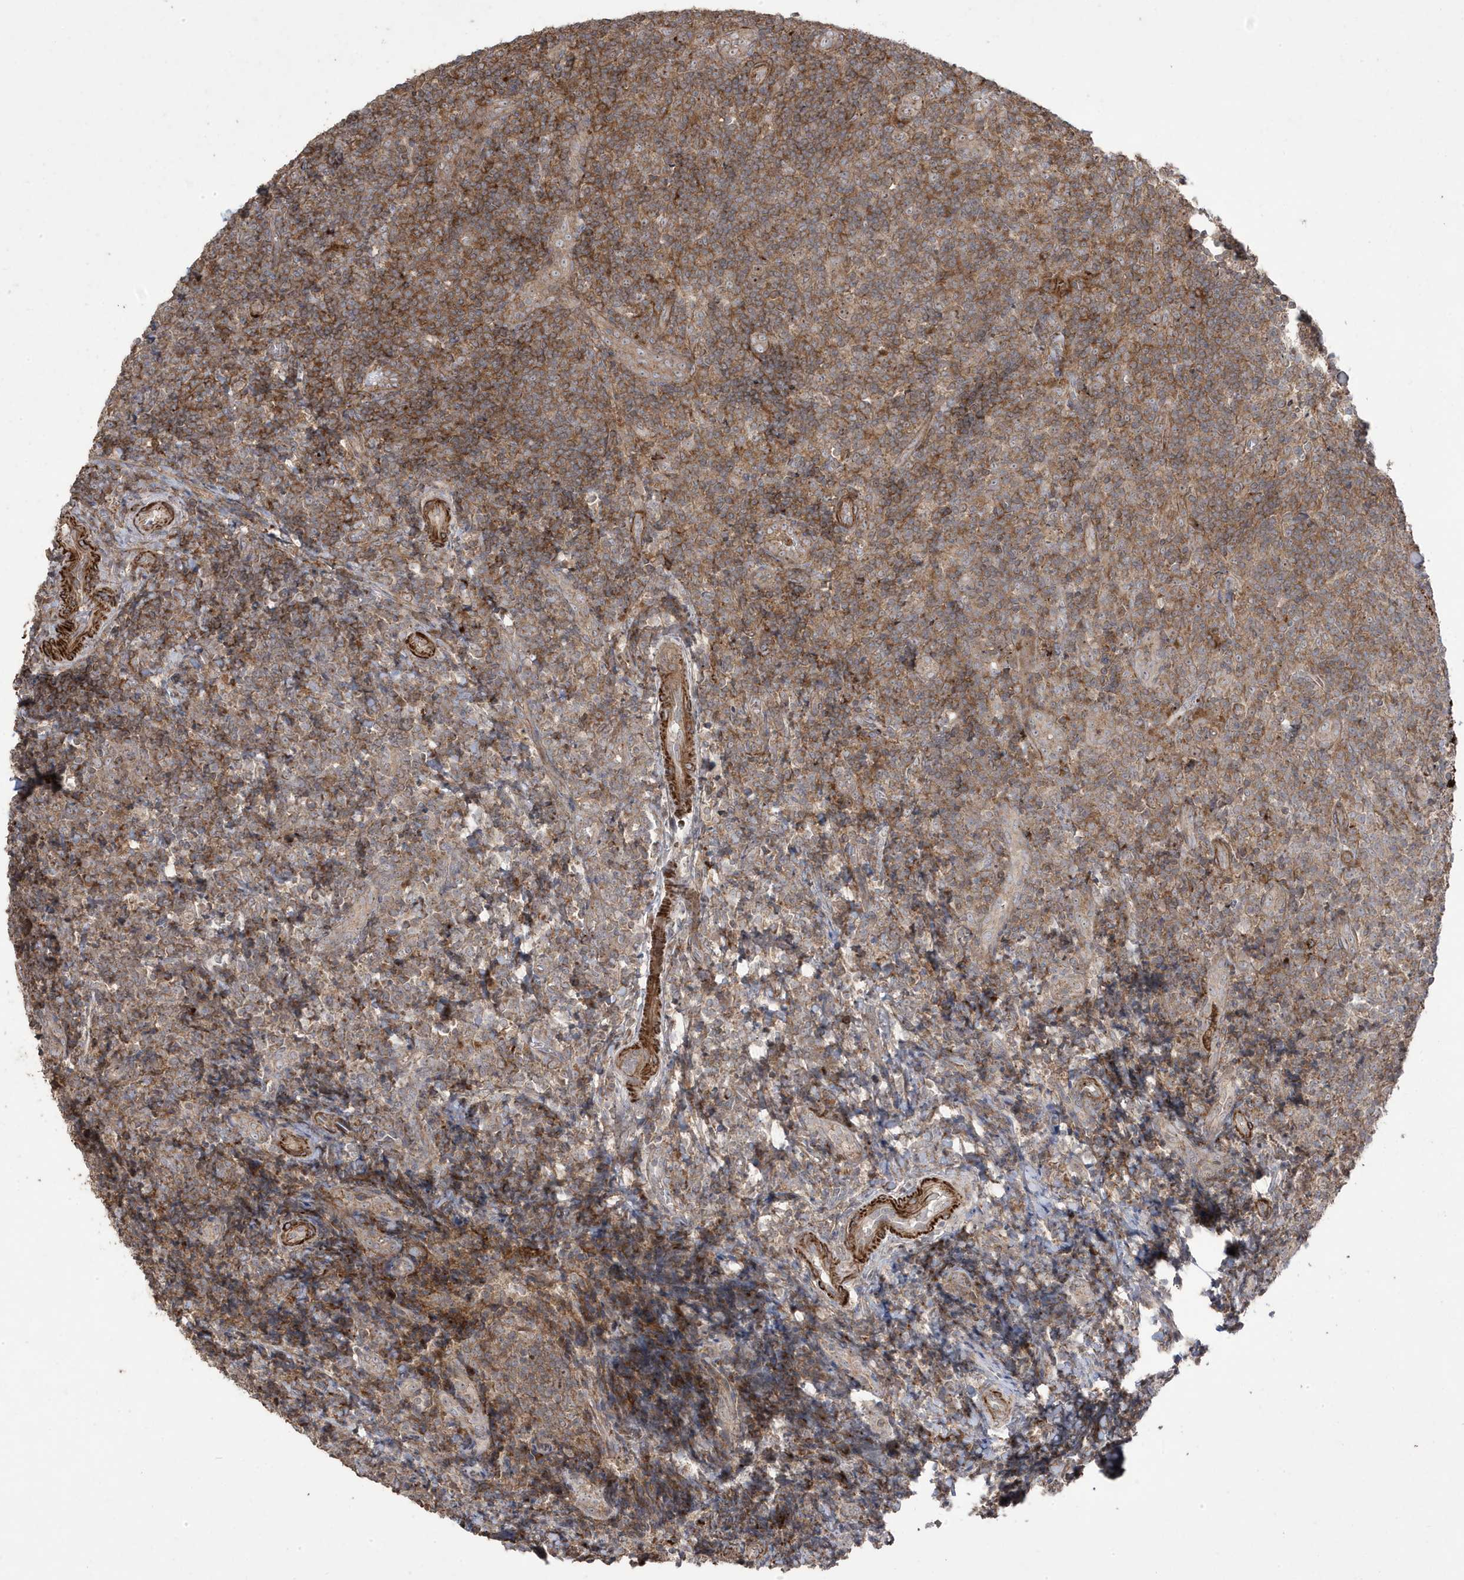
{"staining": {"intensity": "moderate", "quantity": "25%-75%", "location": "cytoplasmic/membranous"}, "tissue": "tonsil", "cell_type": "Non-germinal center cells", "image_type": "normal", "snomed": [{"axis": "morphology", "description": "Normal tissue, NOS"}, {"axis": "topography", "description": "Tonsil"}], "caption": "High-magnification brightfield microscopy of normal tonsil stained with DAB (brown) and counterstained with hematoxylin (blue). non-germinal center cells exhibit moderate cytoplasmic/membranous positivity is present in about25%-75% of cells. Using DAB (3,3'-diaminobenzidine) (brown) and hematoxylin (blue) stains, captured at high magnification using brightfield microscopy.", "gene": "CETN3", "patient": {"sex": "female", "age": 19}}